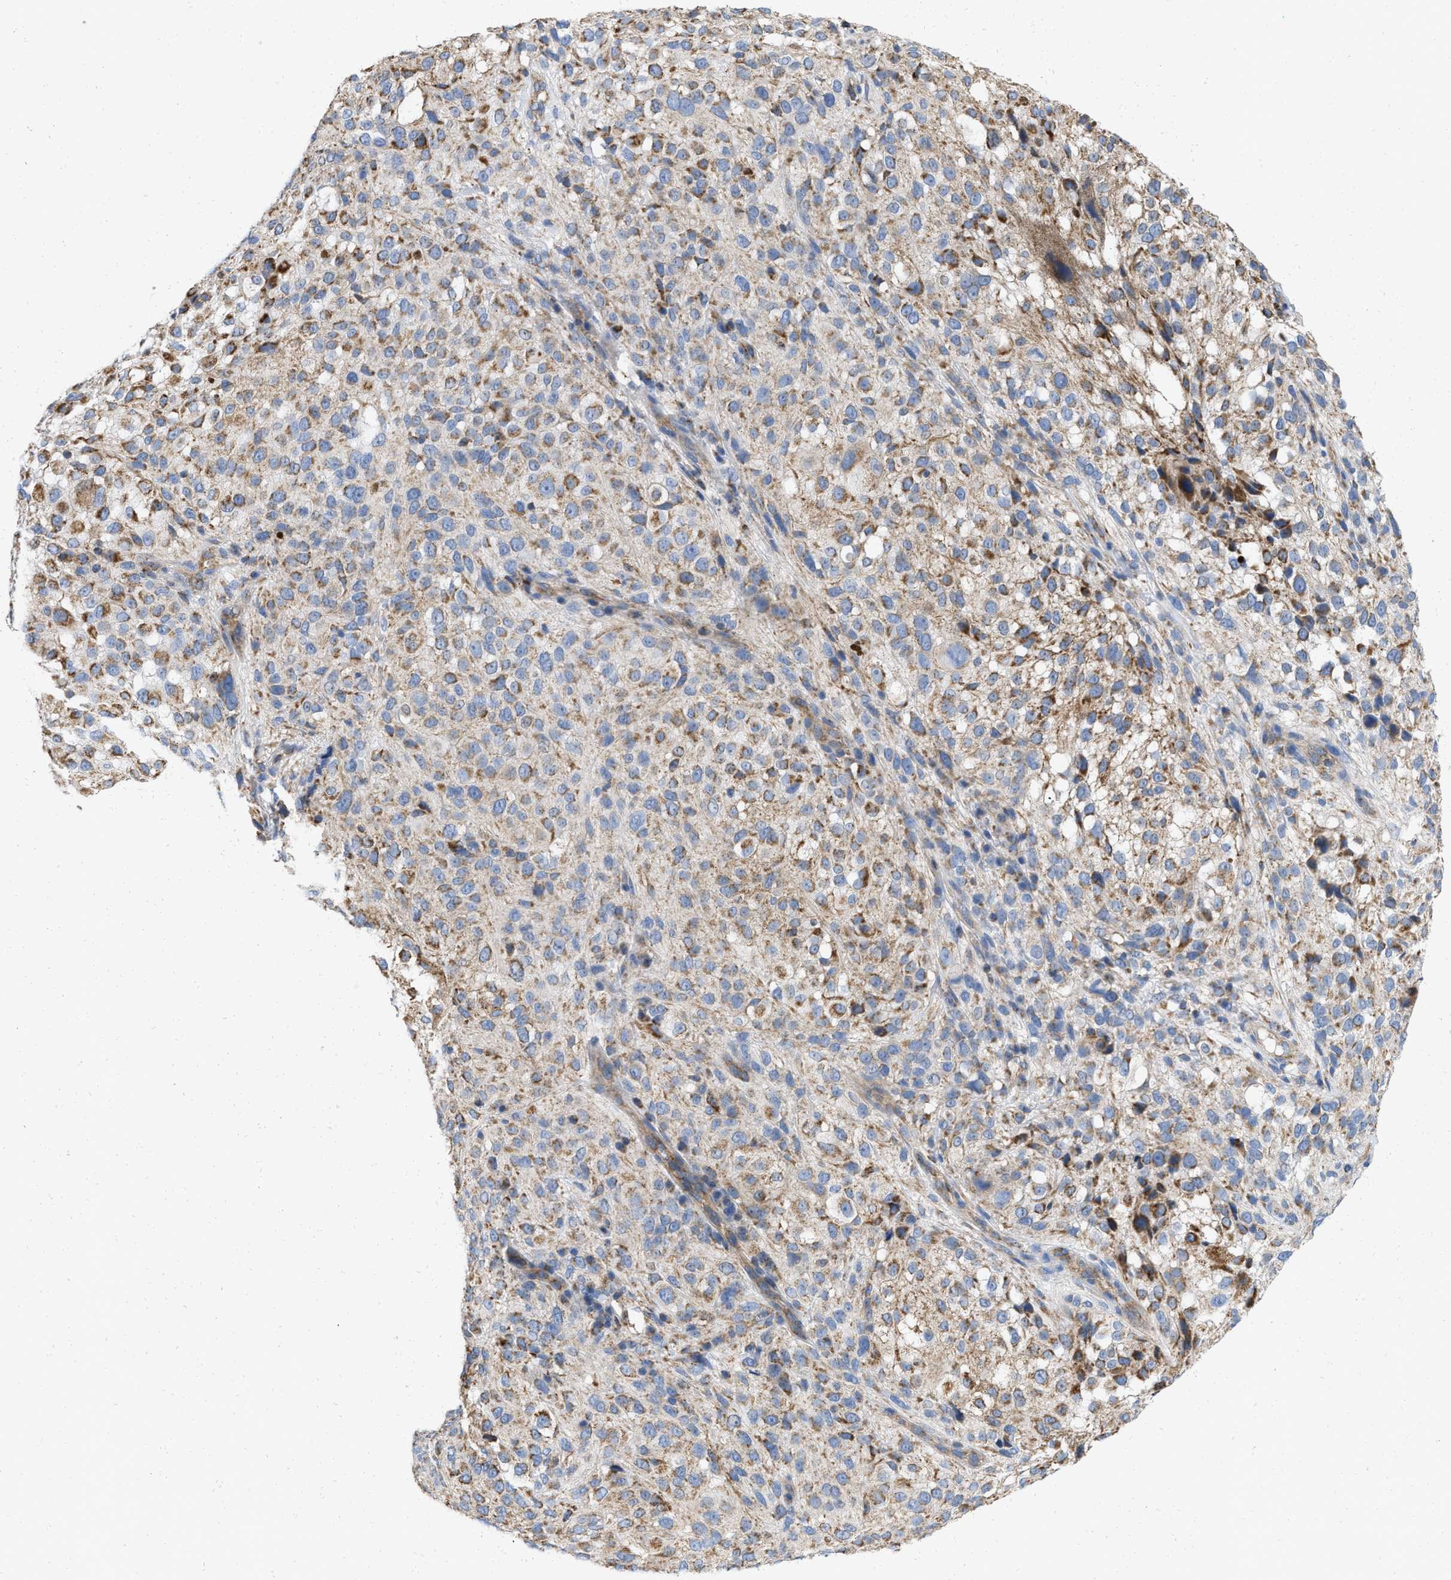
{"staining": {"intensity": "moderate", "quantity": ">75%", "location": "cytoplasmic/membranous"}, "tissue": "melanoma", "cell_type": "Tumor cells", "image_type": "cancer", "snomed": [{"axis": "morphology", "description": "Necrosis, NOS"}, {"axis": "morphology", "description": "Malignant melanoma, NOS"}, {"axis": "topography", "description": "Skin"}], "caption": "Melanoma stained with IHC reveals moderate cytoplasmic/membranous expression in about >75% of tumor cells.", "gene": "GRB10", "patient": {"sex": "female", "age": 87}}